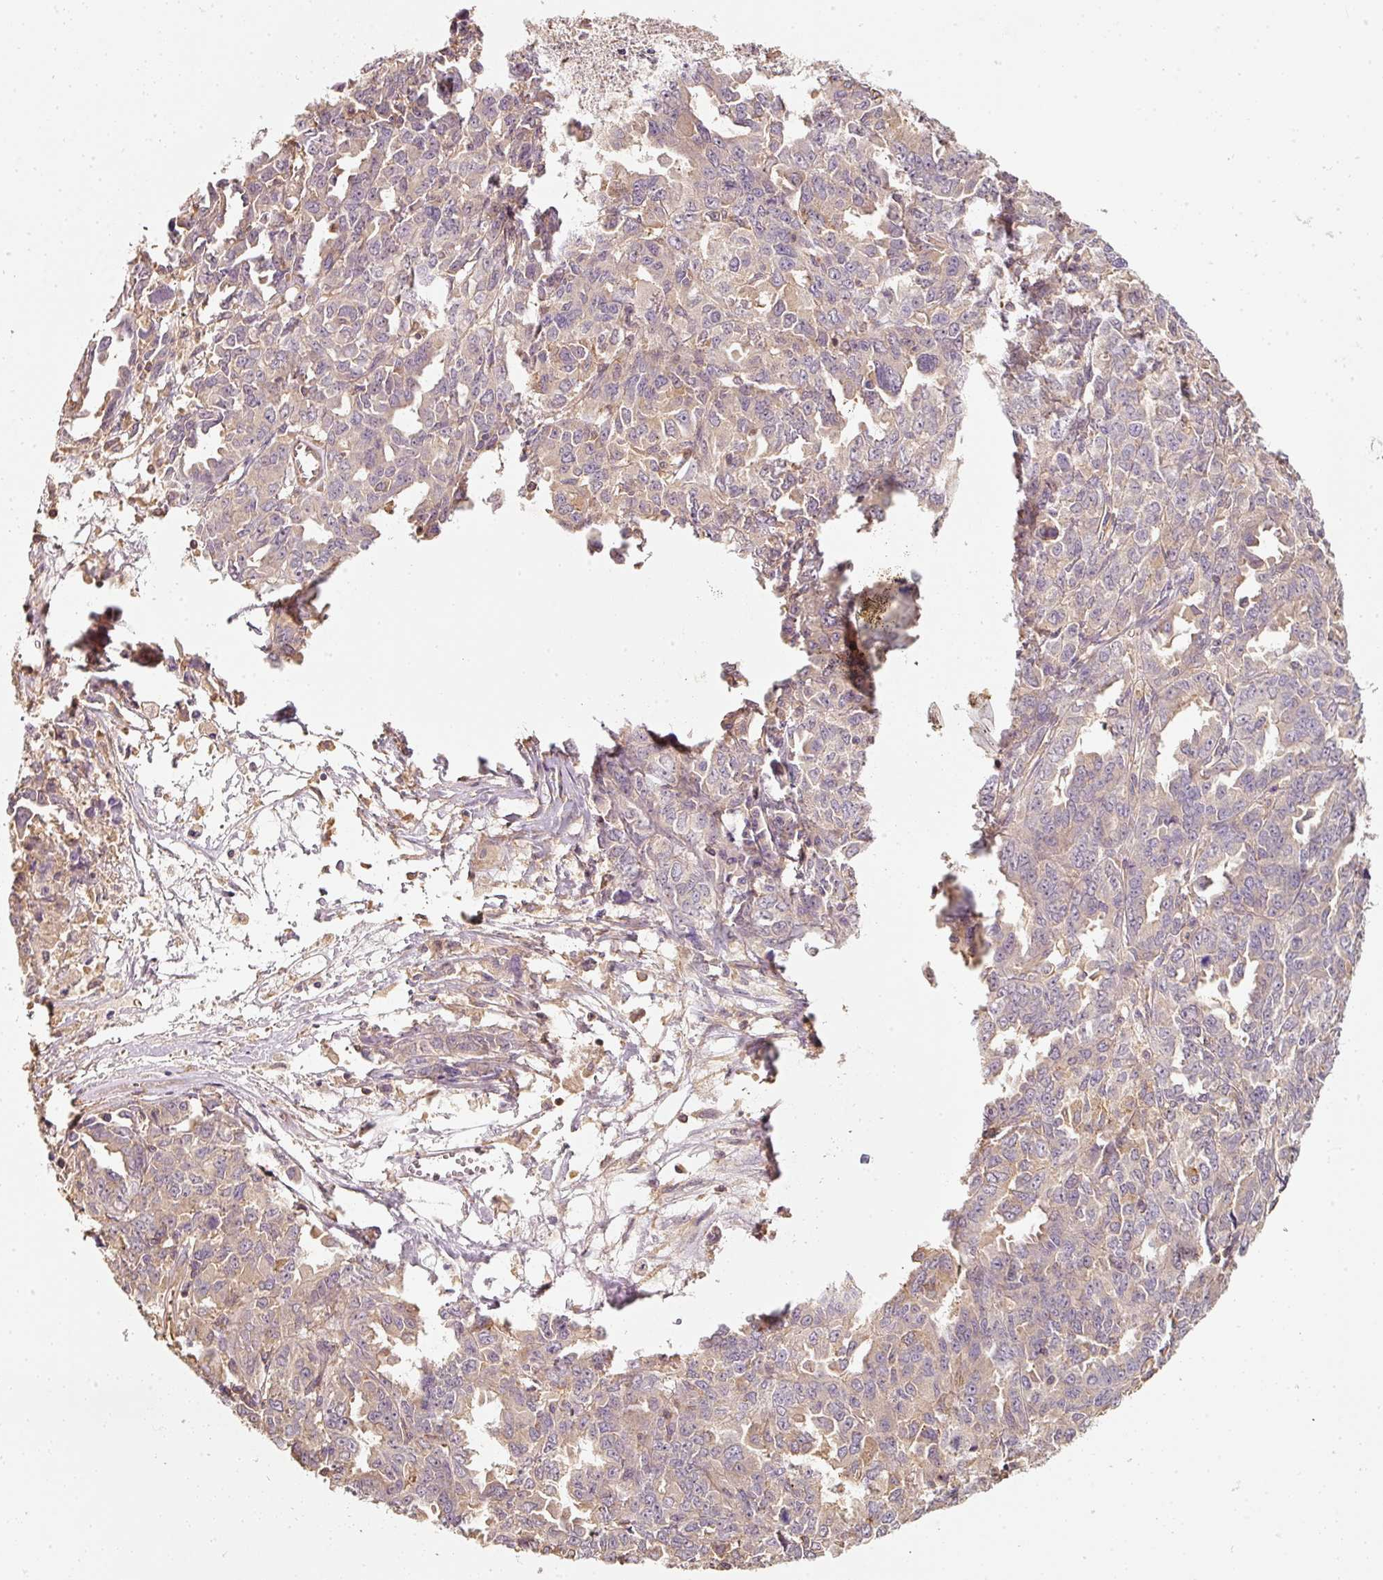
{"staining": {"intensity": "weak", "quantity": ">75%", "location": "cytoplasmic/membranous"}, "tissue": "ovarian cancer", "cell_type": "Tumor cells", "image_type": "cancer", "snomed": [{"axis": "morphology", "description": "Adenocarcinoma, NOS"}, {"axis": "morphology", "description": "Carcinoma, endometroid"}, {"axis": "topography", "description": "Ovary"}], "caption": "This image exhibits IHC staining of human ovarian endometroid carcinoma, with low weak cytoplasmic/membranous staining in about >75% of tumor cells.", "gene": "CEP95", "patient": {"sex": "female", "age": 72}}